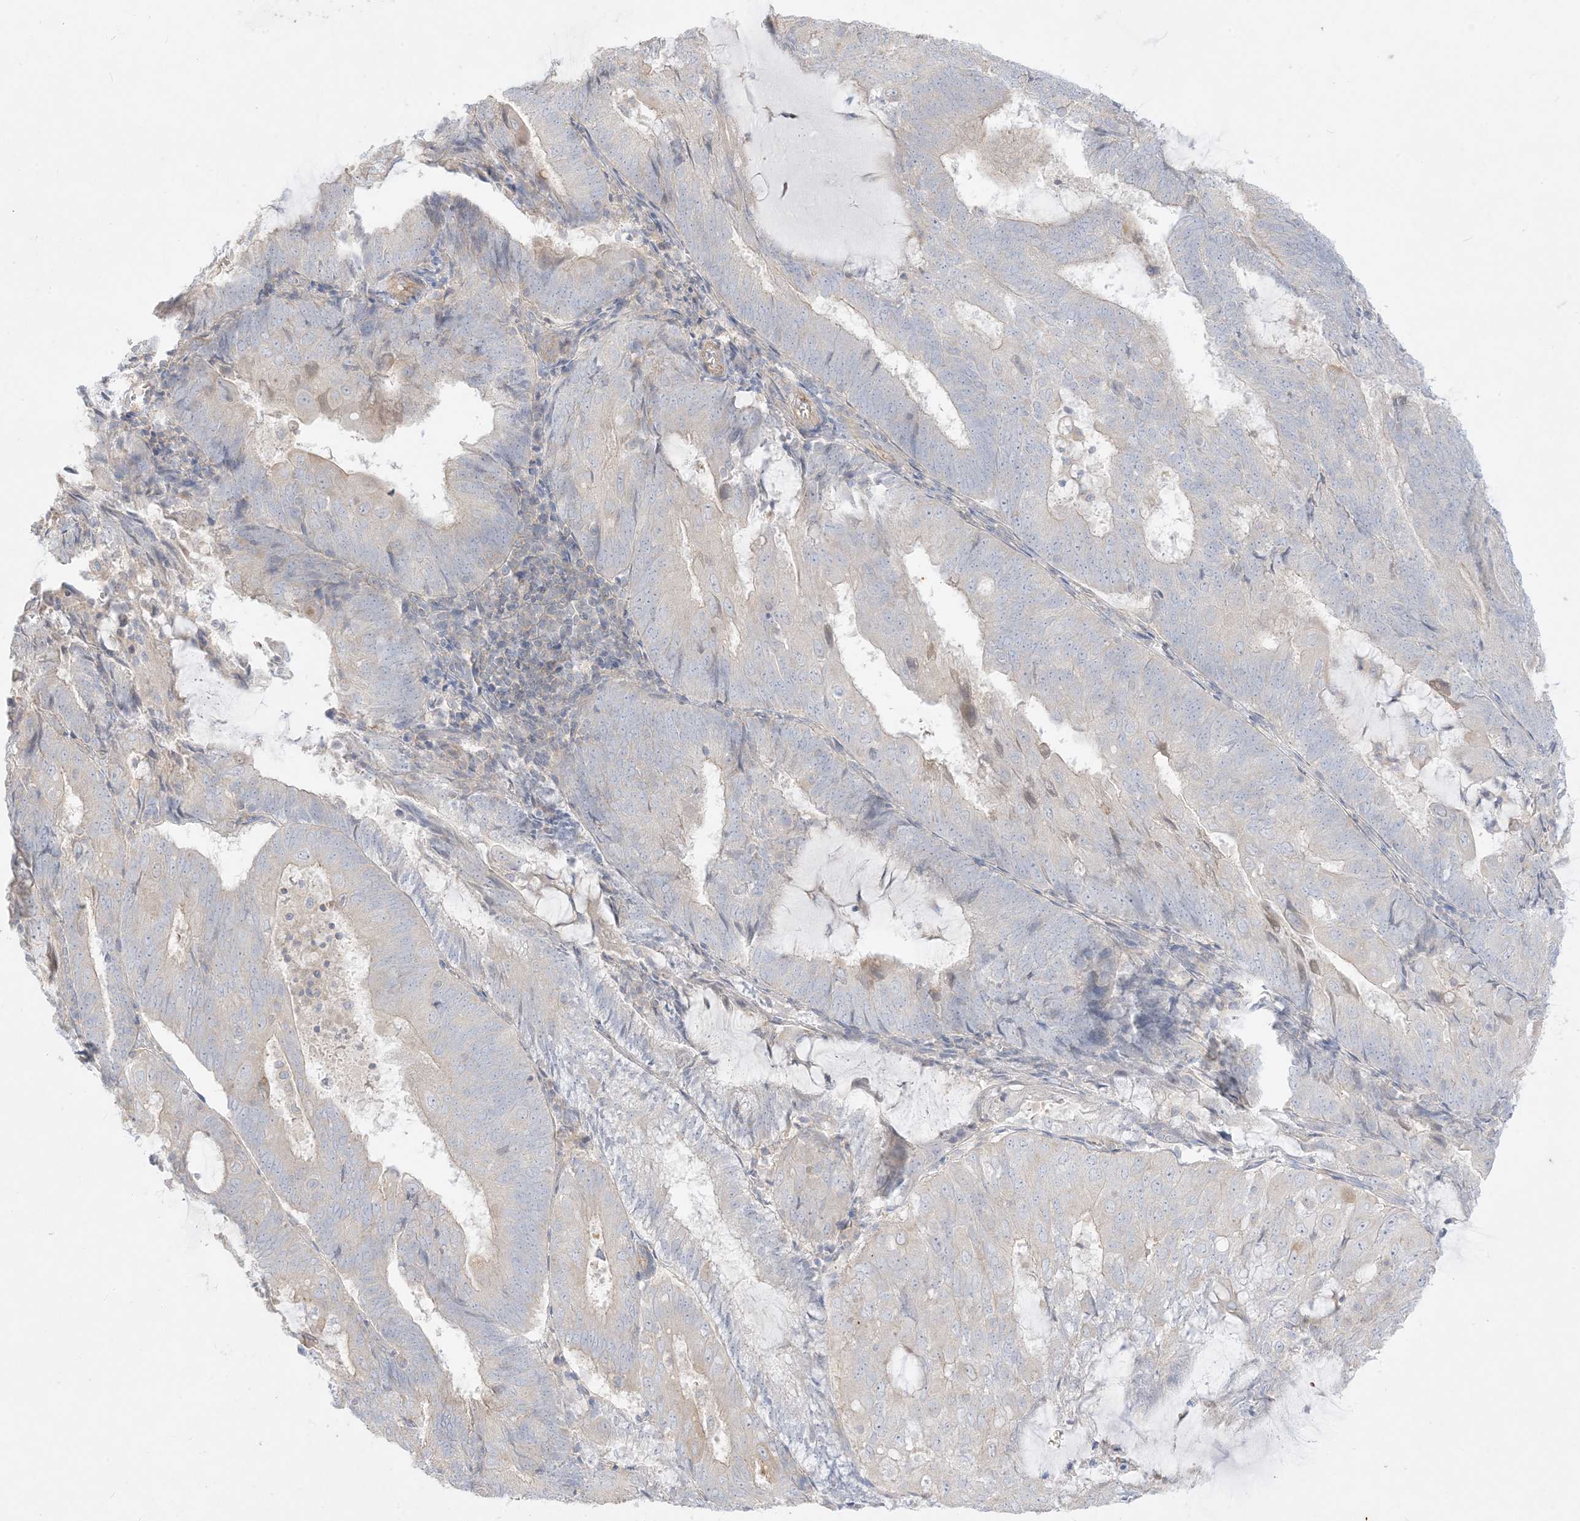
{"staining": {"intensity": "negative", "quantity": "none", "location": "none"}, "tissue": "endometrial cancer", "cell_type": "Tumor cells", "image_type": "cancer", "snomed": [{"axis": "morphology", "description": "Adenocarcinoma, NOS"}, {"axis": "topography", "description": "Endometrium"}], "caption": "Immunohistochemical staining of human endometrial cancer (adenocarcinoma) reveals no significant positivity in tumor cells.", "gene": "ARHGEF9", "patient": {"sex": "female", "age": 81}}